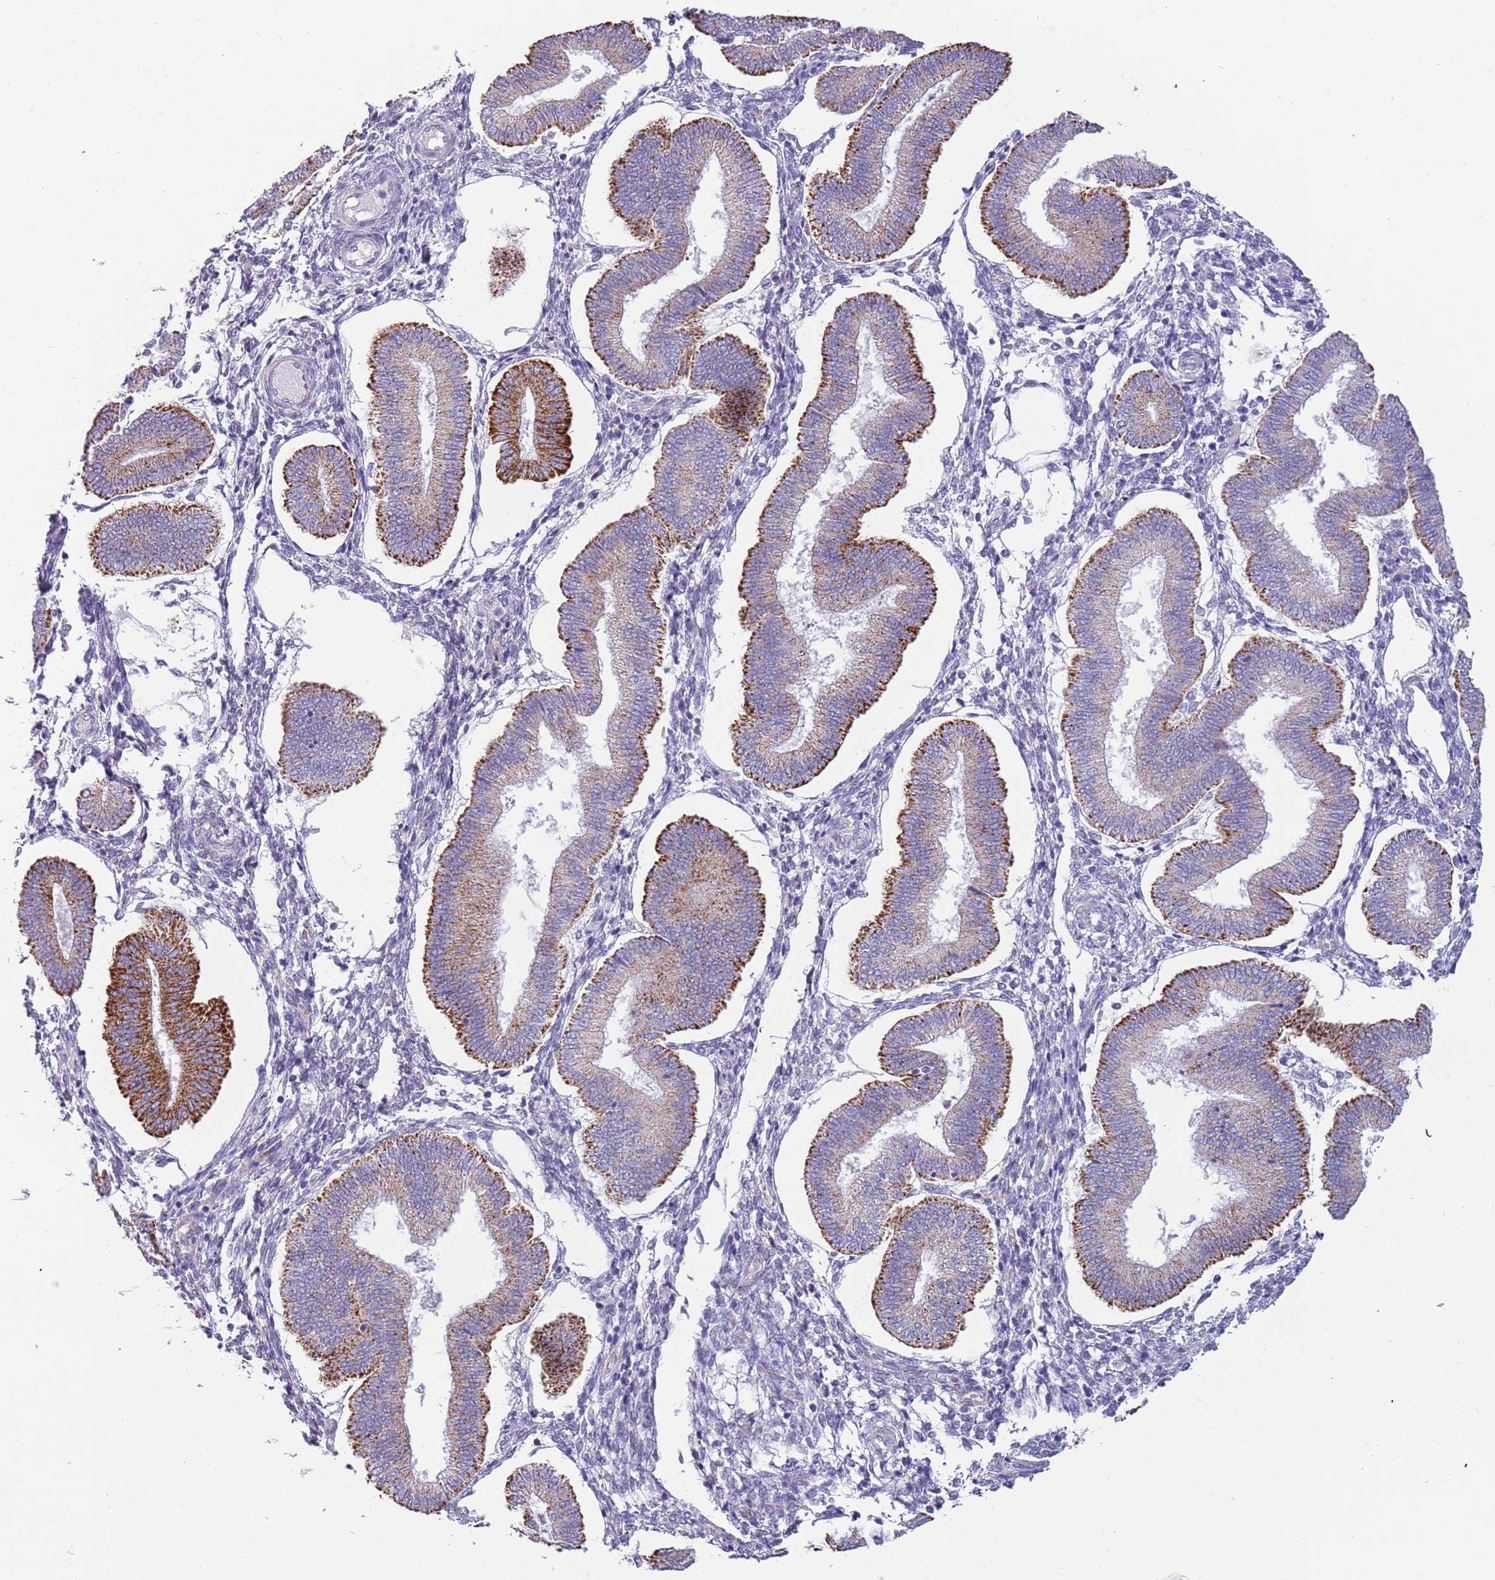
{"staining": {"intensity": "negative", "quantity": "none", "location": "none"}, "tissue": "endometrium", "cell_type": "Cells in endometrial stroma", "image_type": "normal", "snomed": [{"axis": "morphology", "description": "Normal tissue, NOS"}, {"axis": "topography", "description": "Endometrium"}], "caption": "IHC photomicrograph of normal endometrium stained for a protein (brown), which displays no staining in cells in endometrial stroma.", "gene": "RNF222", "patient": {"sex": "female", "age": 39}}